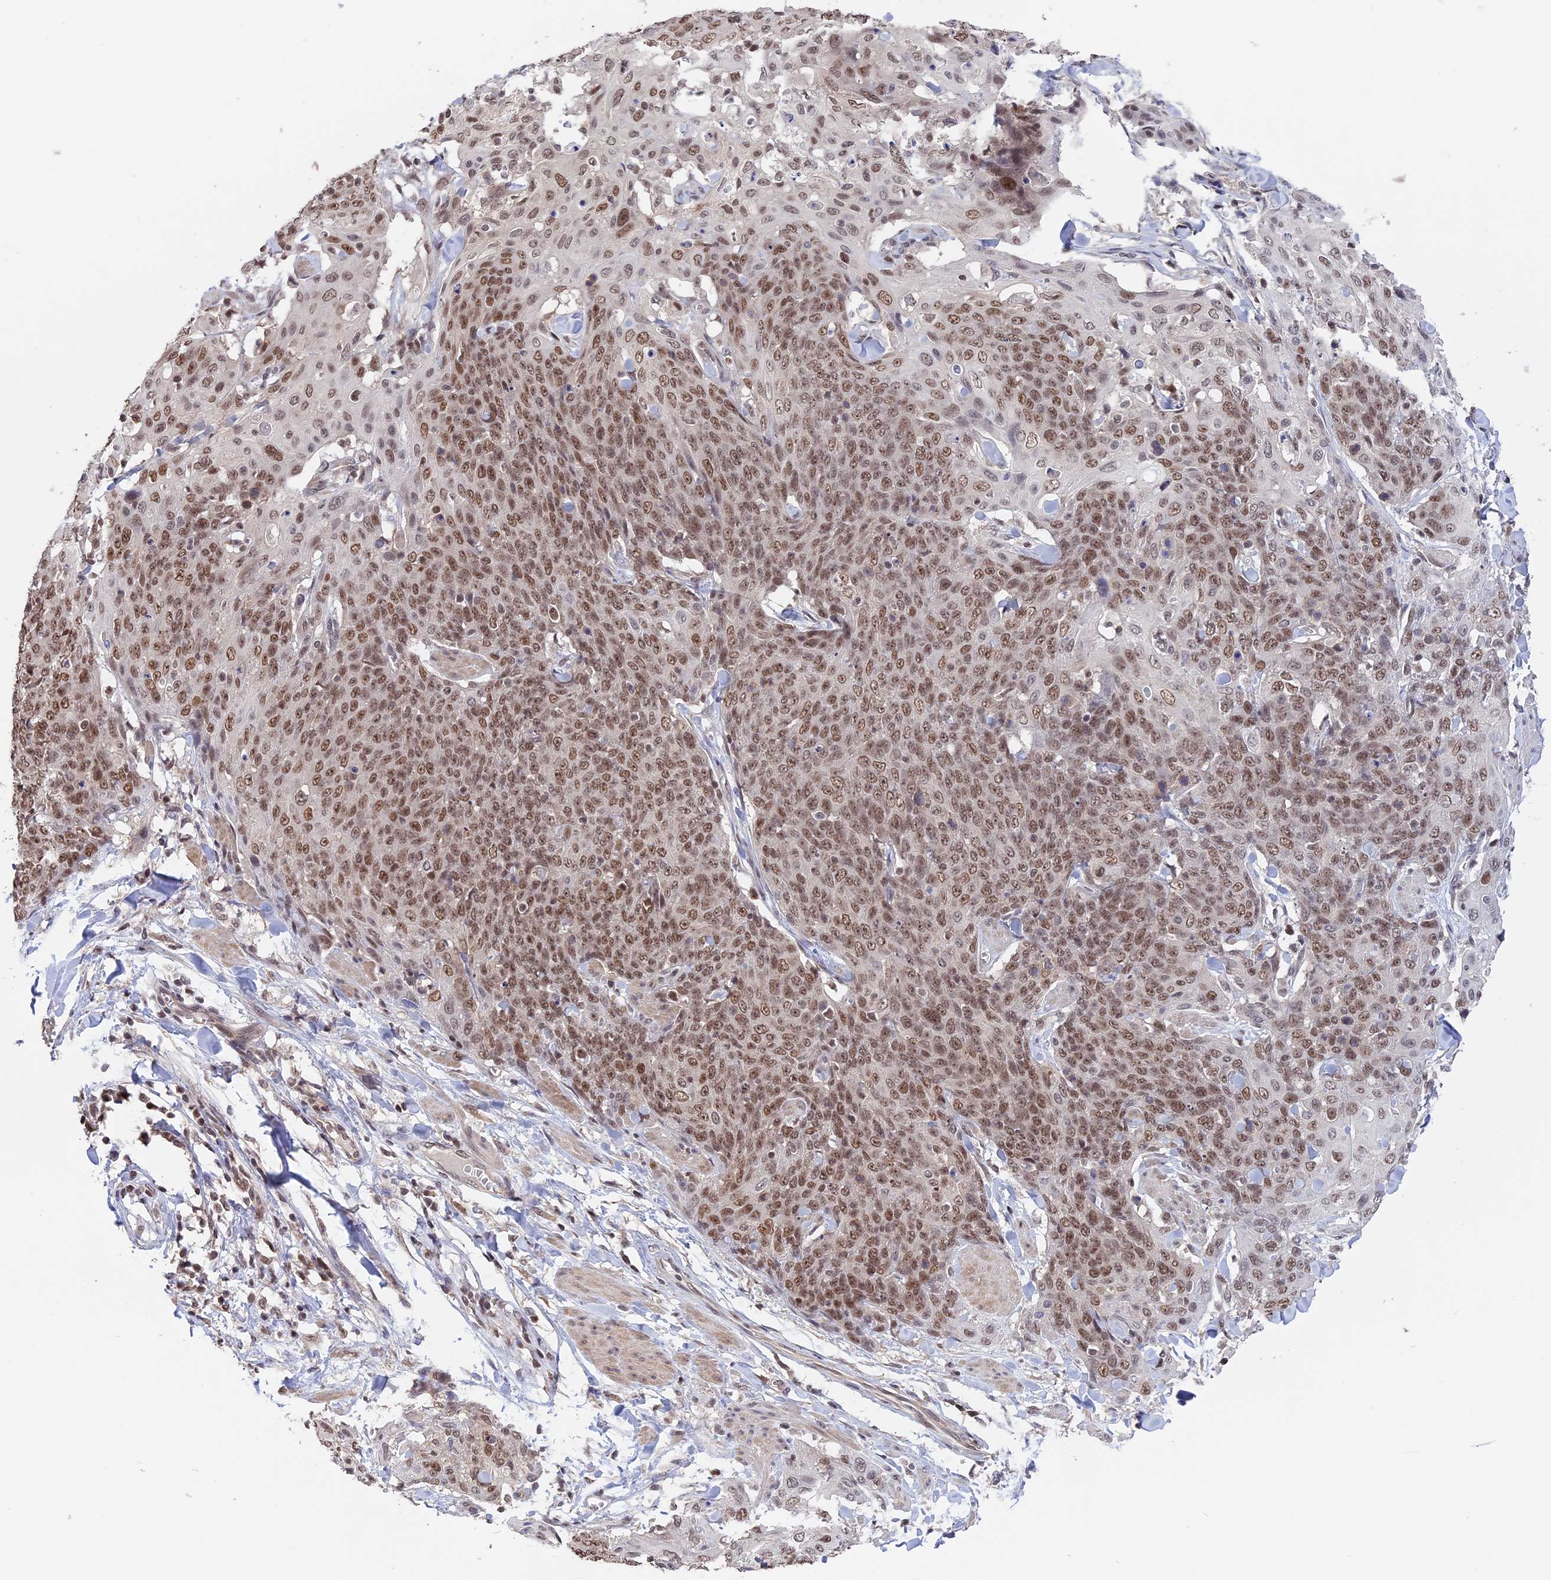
{"staining": {"intensity": "moderate", "quantity": ">75%", "location": "nuclear"}, "tissue": "skin cancer", "cell_type": "Tumor cells", "image_type": "cancer", "snomed": [{"axis": "morphology", "description": "Squamous cell carcinoma, NOS"}, {"axis": "topography", "description": "Skin"}, {"axis": "topography", "description": "Vulva"}], "caption": "Moderate nuclear staining is identified in about >75% of tumor cells in squamous cell carcinoma (skin). The protein is stained brown, and the nuclei are stained in blue (DAB (3,3'-diaminobenzidine) IHC with brightfield microscopy, high magnification).", "gene": "RFC5", "patient": {"sex": "female", "age": 85}}